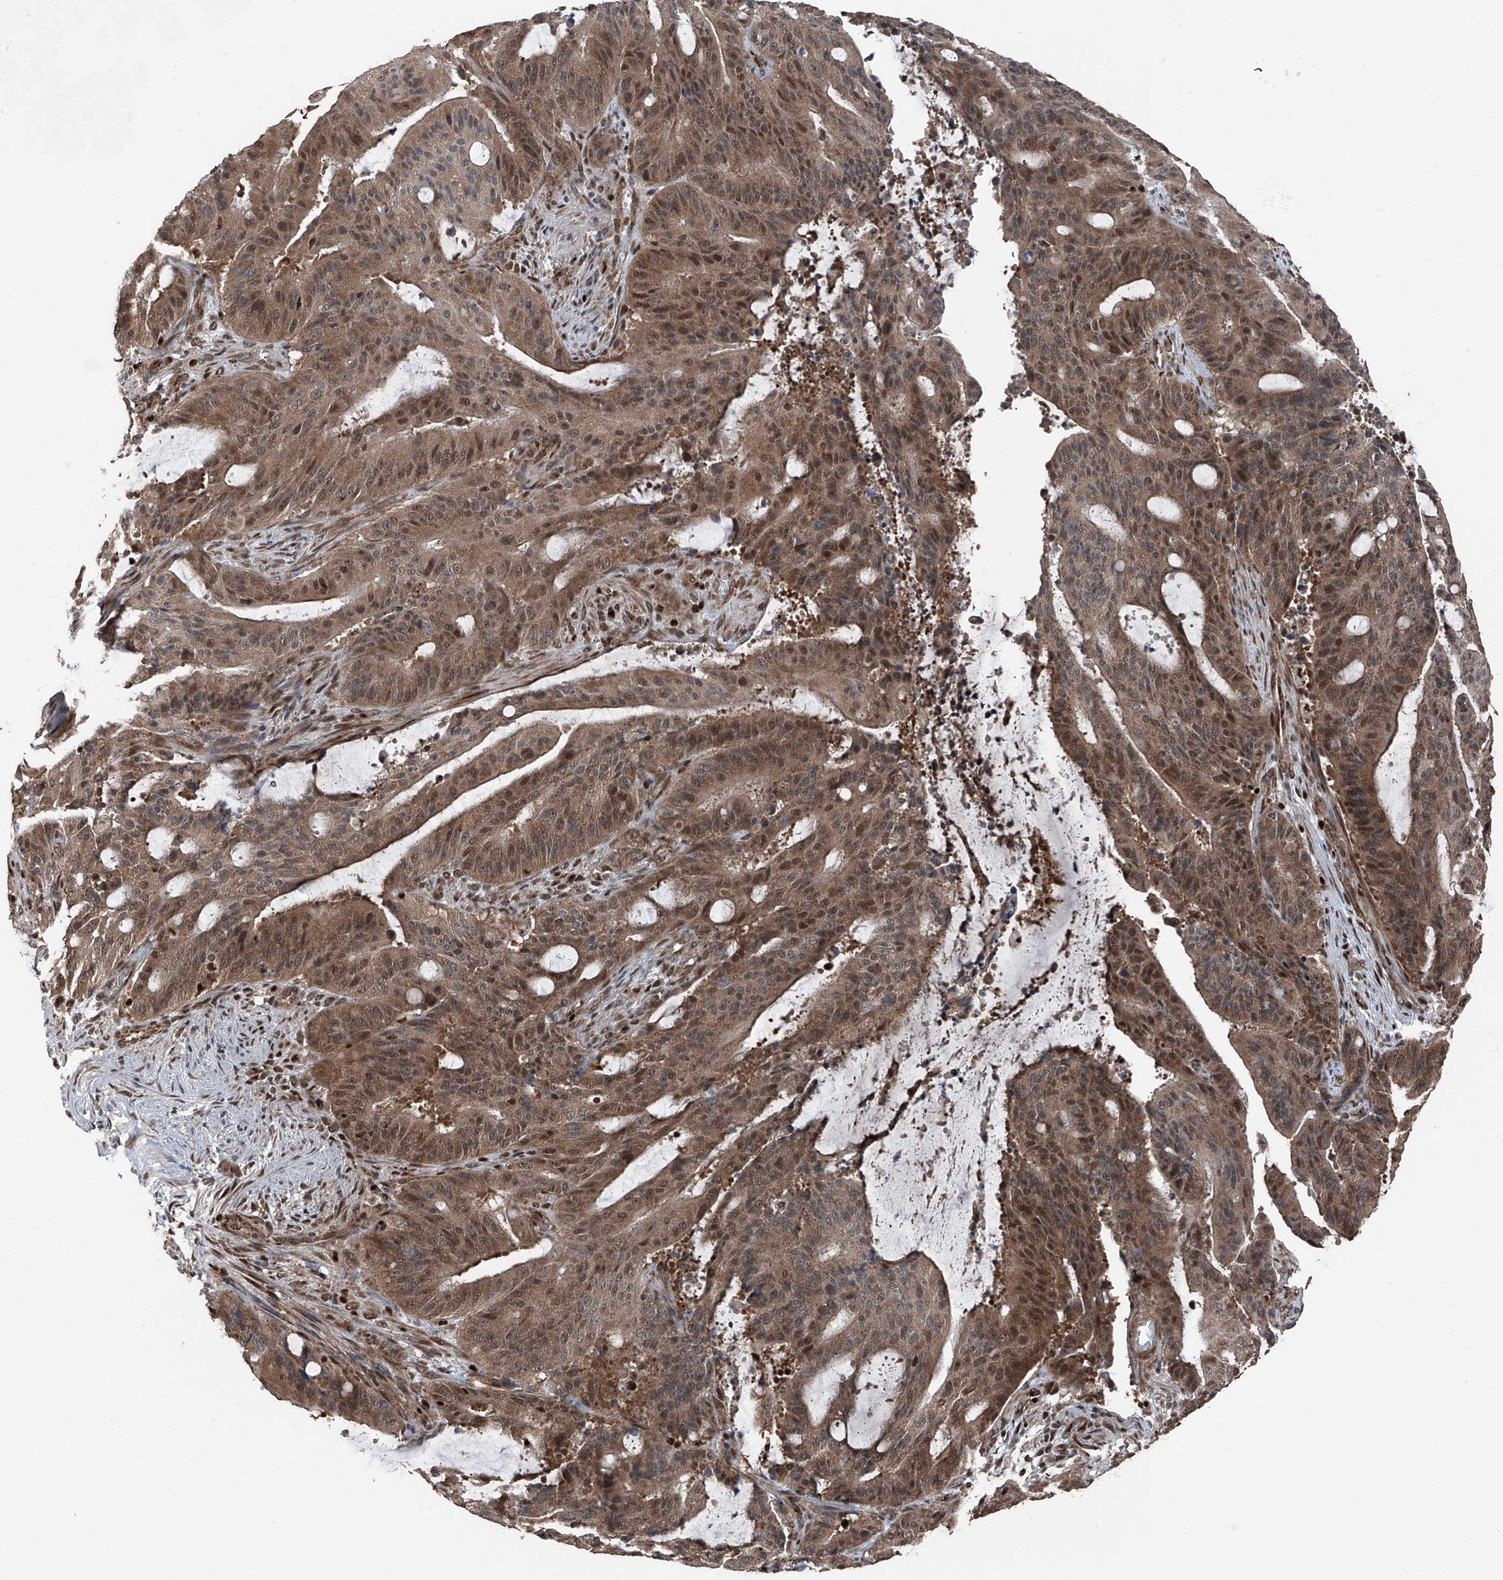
{"staining": {"intensity": "moderate", "quantity": ">75%", "location": "cytoplasmic/membranous,nuclear"}, "tissue": "liver cancer", "cell_type": "Tumor cells", "image_type": "cancer", "snomed": [{"axis": "morphology", "description": "Normal tissue, NOS"}, {"axis": "morphology", "description": "Cholangiocarcinoma"}, {"axis": "topography", "description": "Liver"}, {"axis": "topography", "description": "Peripheral nerve tissue"}], "caption": "Immunohistochemical staining of liver cholangiocarcinoma demonstrates moderate cytoplasmic/membranous and nuclear protein expression in about >75% of tumor cells. (DAB (3,3'-diaminobenzidine) IHC with brightfield microscopy, high magnification).", "gene": "FKBP5", "patient": {"sex": "female", "age": 73}}